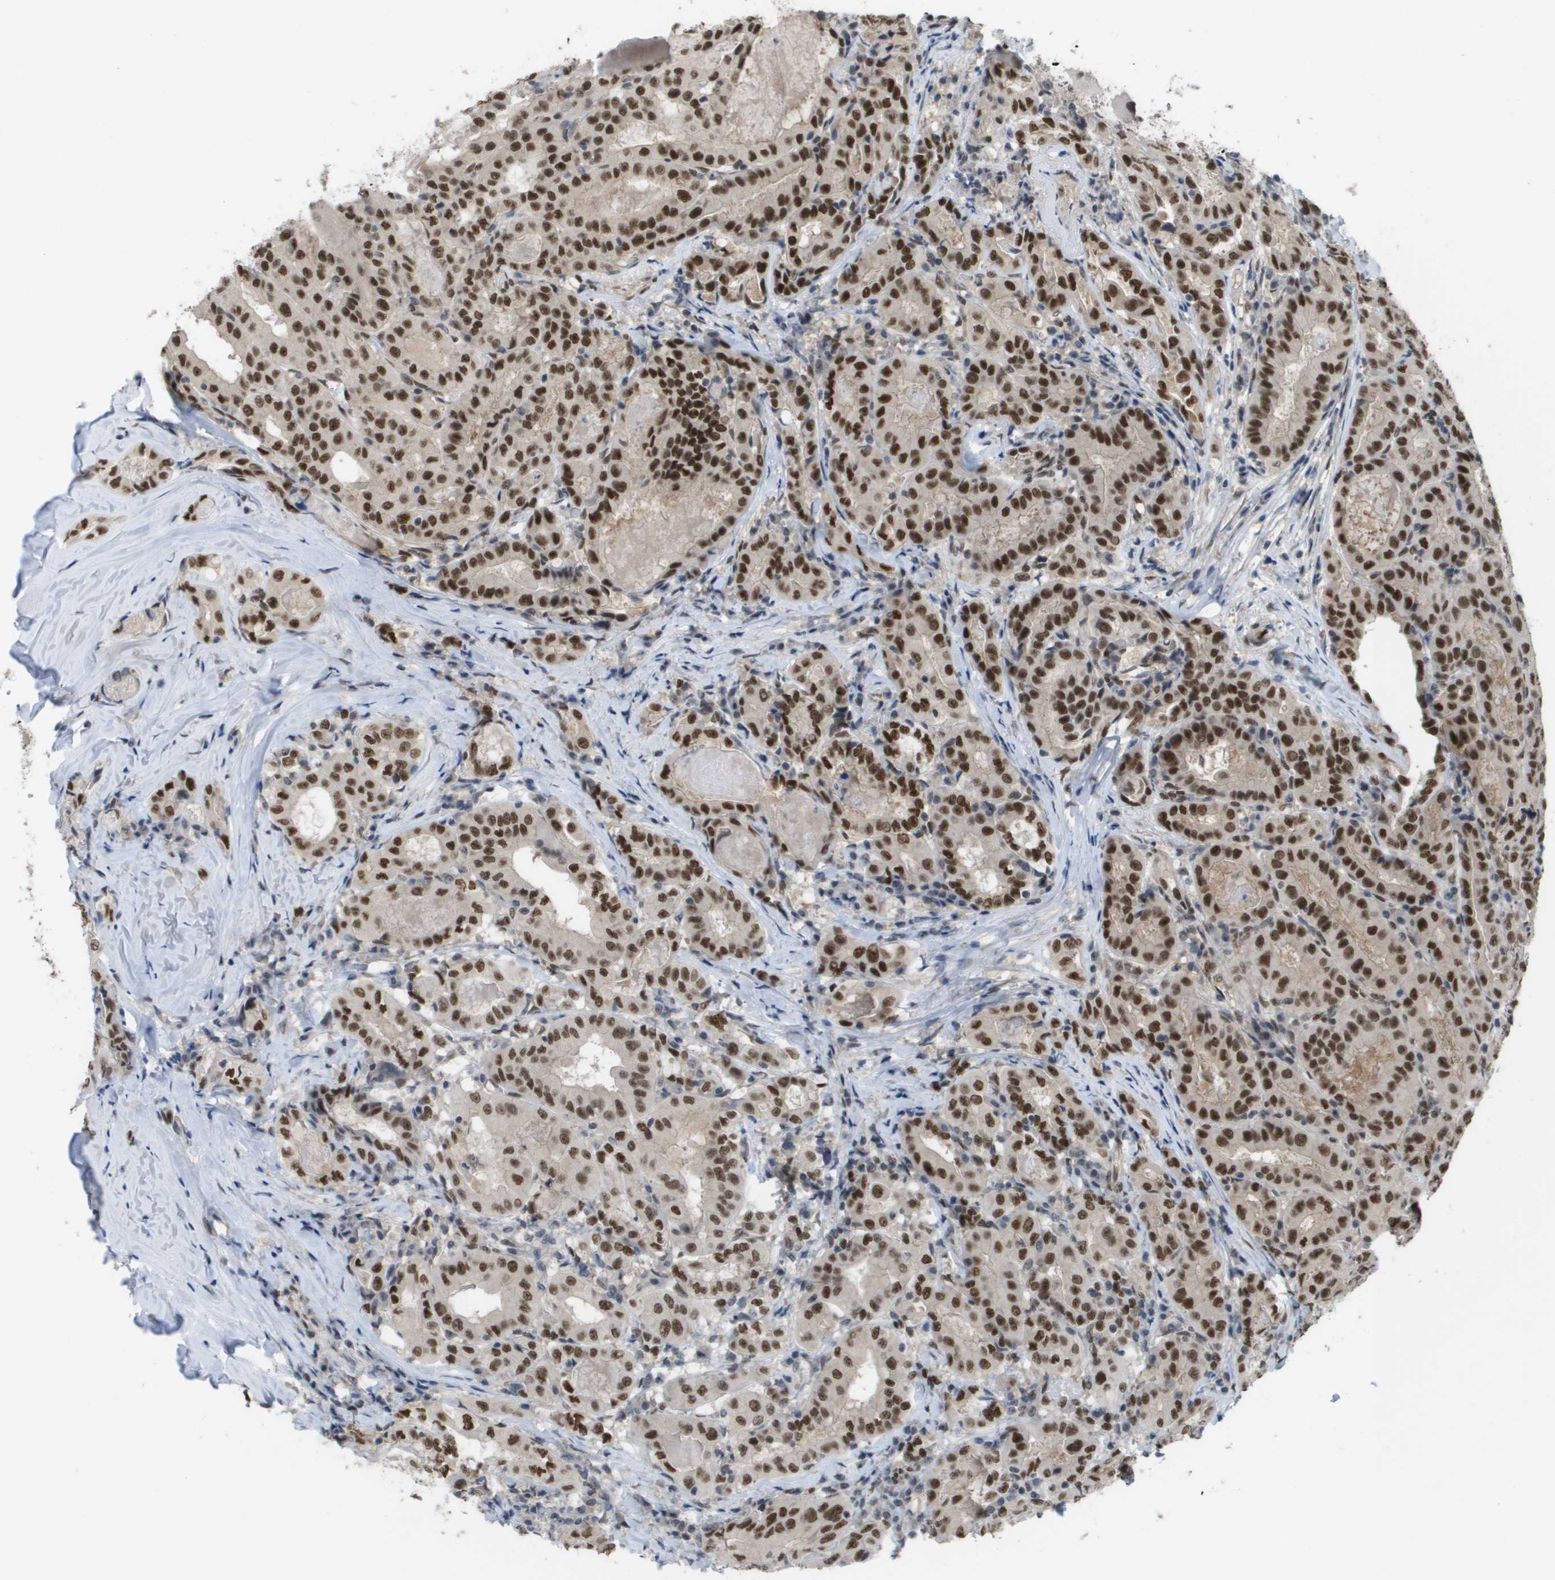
{"staining": {"intensity": "strong", "quantity": ">75%", "location": "nuclear"}, "tissue": "thyroid cancer", "cell_type": "Tumor cells", "image_type": "cancer", "snomed": [{"axis": "morphology", "description": "Papillary adenocarcinoma, NOS"}, {"axis": "topography", "description": "Thyroid gland"}], "caption": "High-power microscopy captured an immunohistochemistry micrograph of thyroid cancer (papillary adenocarcinoma), revealing strong nuclear positivity in approximately >75% of tumor cells.", "gene": "CDT1", "patient": {"sex": "female", "age": 42}}